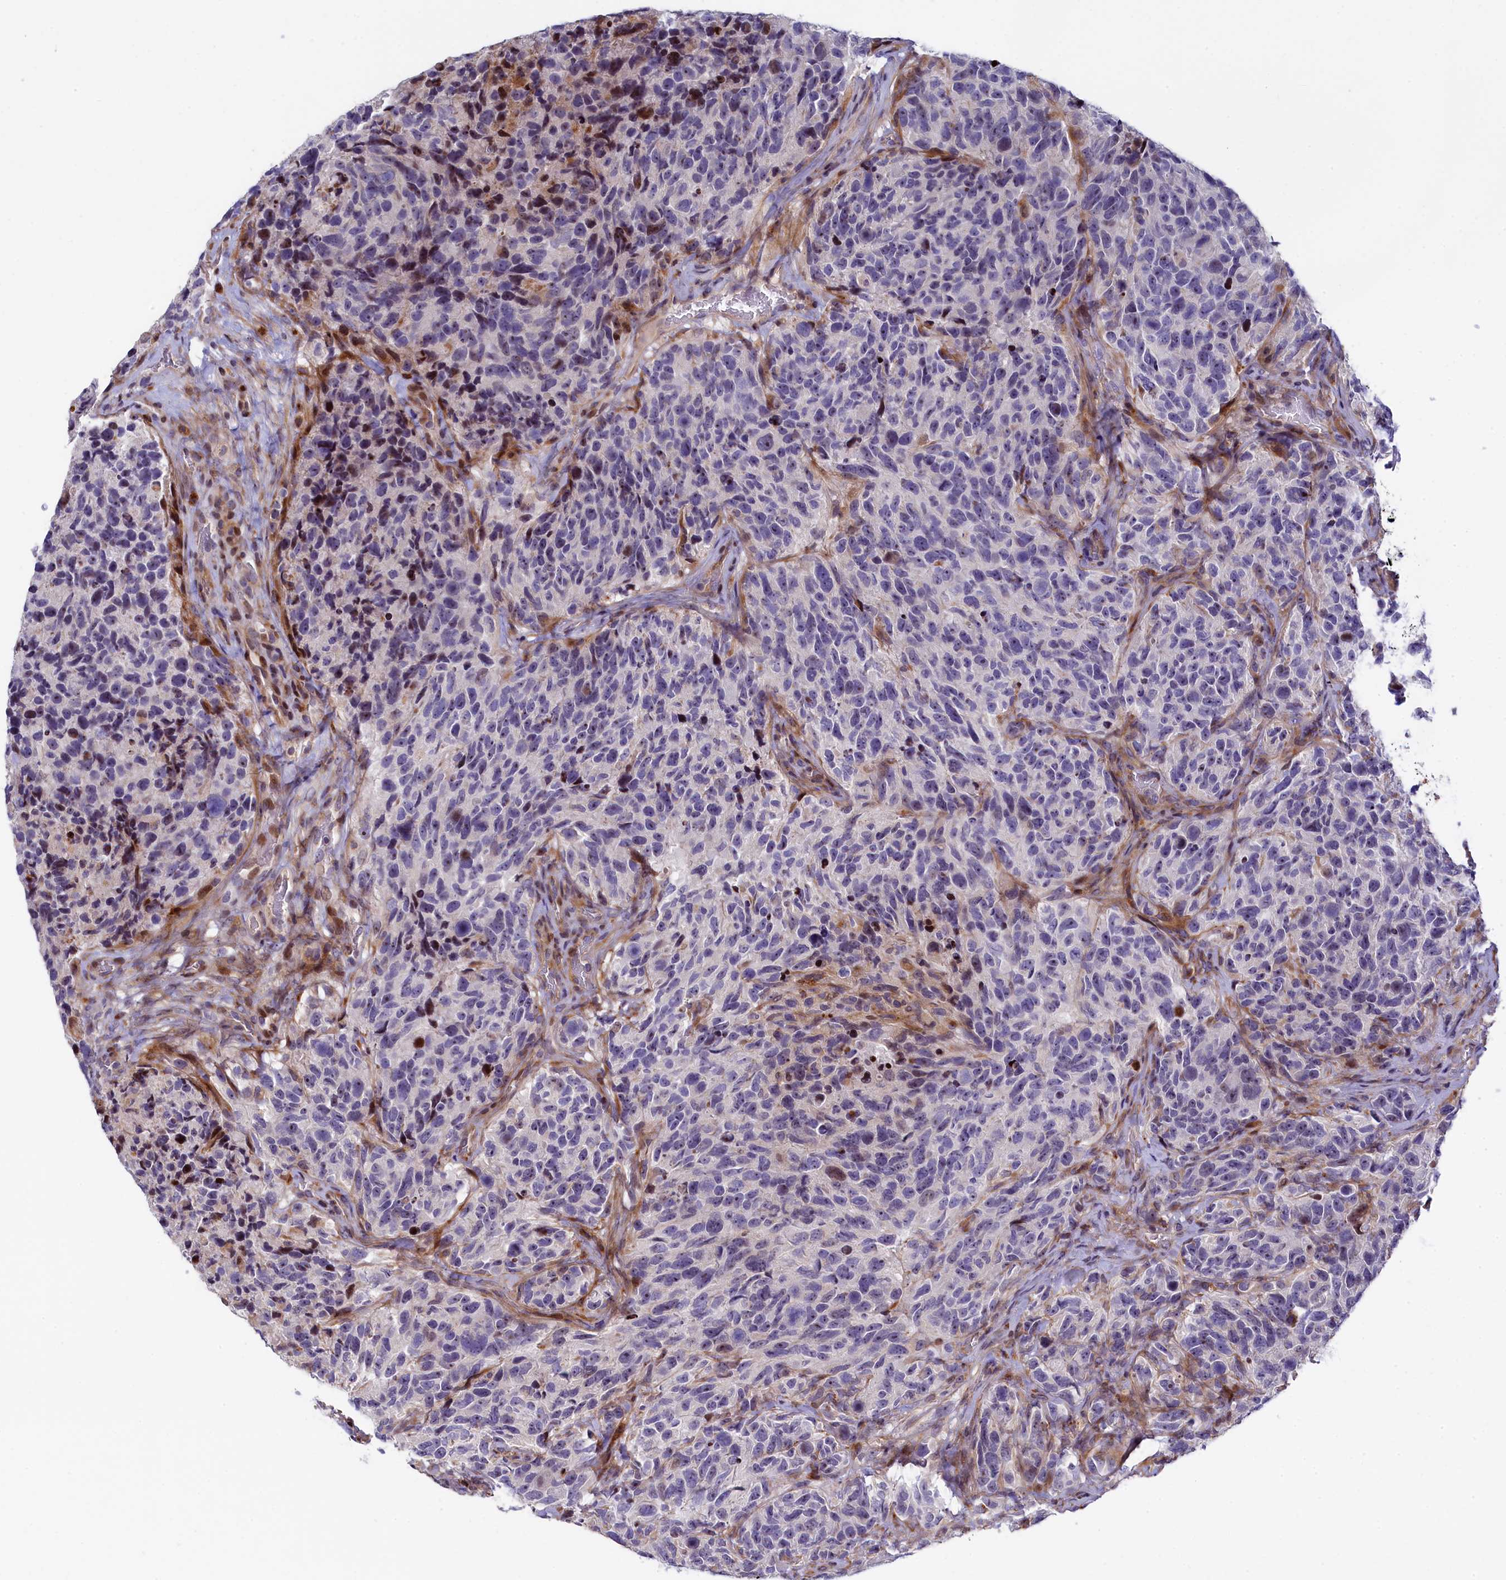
{"staining": {"intensity": "moderate", "quantity": "<25%", "location": "nuclear"}, "tissue": "glioma", "cell_type": "Tumor cells", "image_type": "cancer", "snomed": [{"axis": "morphology", "description": "Glioma, malignant, High grade"}, {"axis": "topography", "description": "Brain"}], "caption": "The micrograph shows immunohistochemical staining of malignant glioma (high-grade). There is moderate nuclear positivity is appreciated in about <25% of tumor cells. (IHC, brightfield microscopy, high magnification).", "gene": "TGDS", "patient": {"sex": "male", "age": 69}}